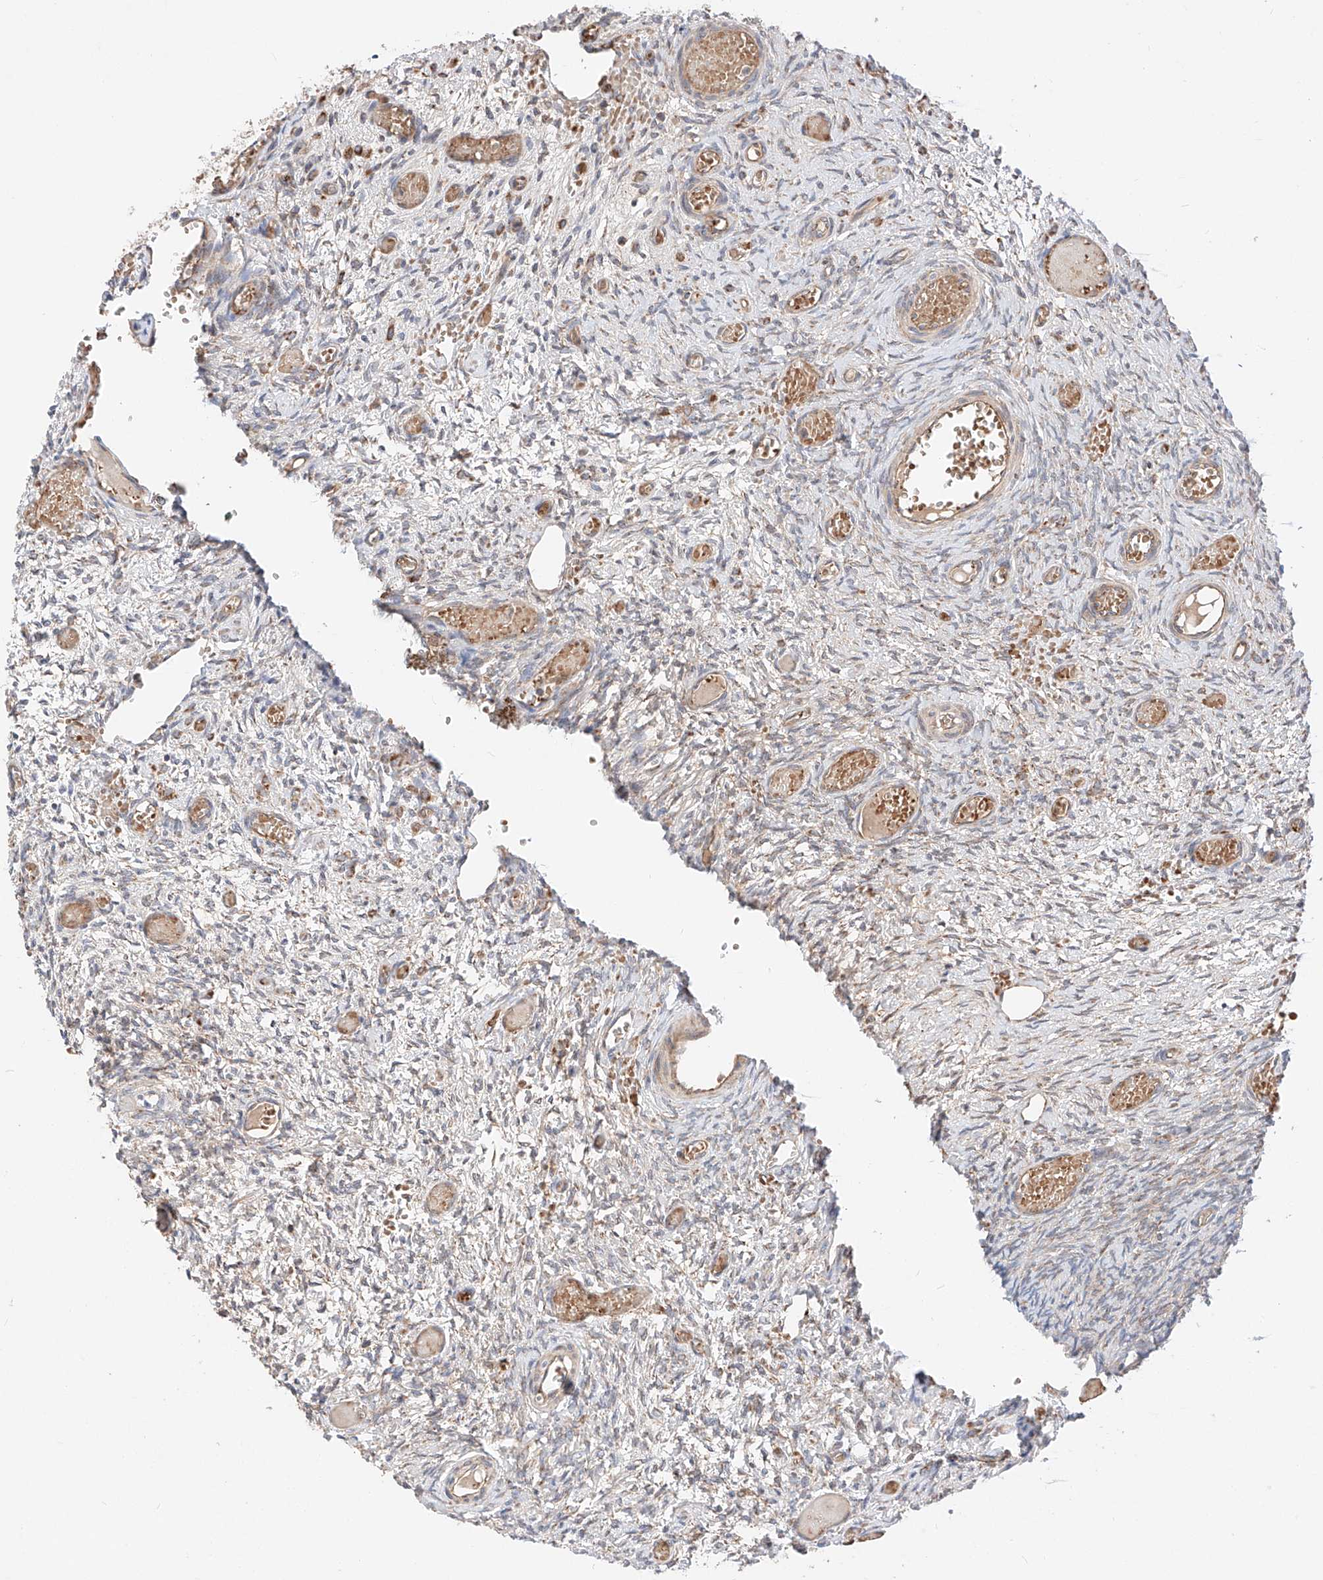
{"staining": {"intensity": "negative", "quantity": "none", "location": "none"}, "tissue": "ovary", "cell_type": "Ovarian stroma cells", "image_type": "normal", "snomed": [{"axis": "morphology", "description": "Adenocarcinoma, NOS"}, {"axis": "topography", "description": "Endometrium"}], "caption": "Normal ovary was stained to show a protein in brown. There is no significant positivity in ovarian stroma cells. (Brightfield microscopy of DAB (3,3'-diaminobenzidine) immunohistochemistry (IHC) at high magnification).", "gene": "NR1D1", "patient": {"sex": "female", "age": 32}}